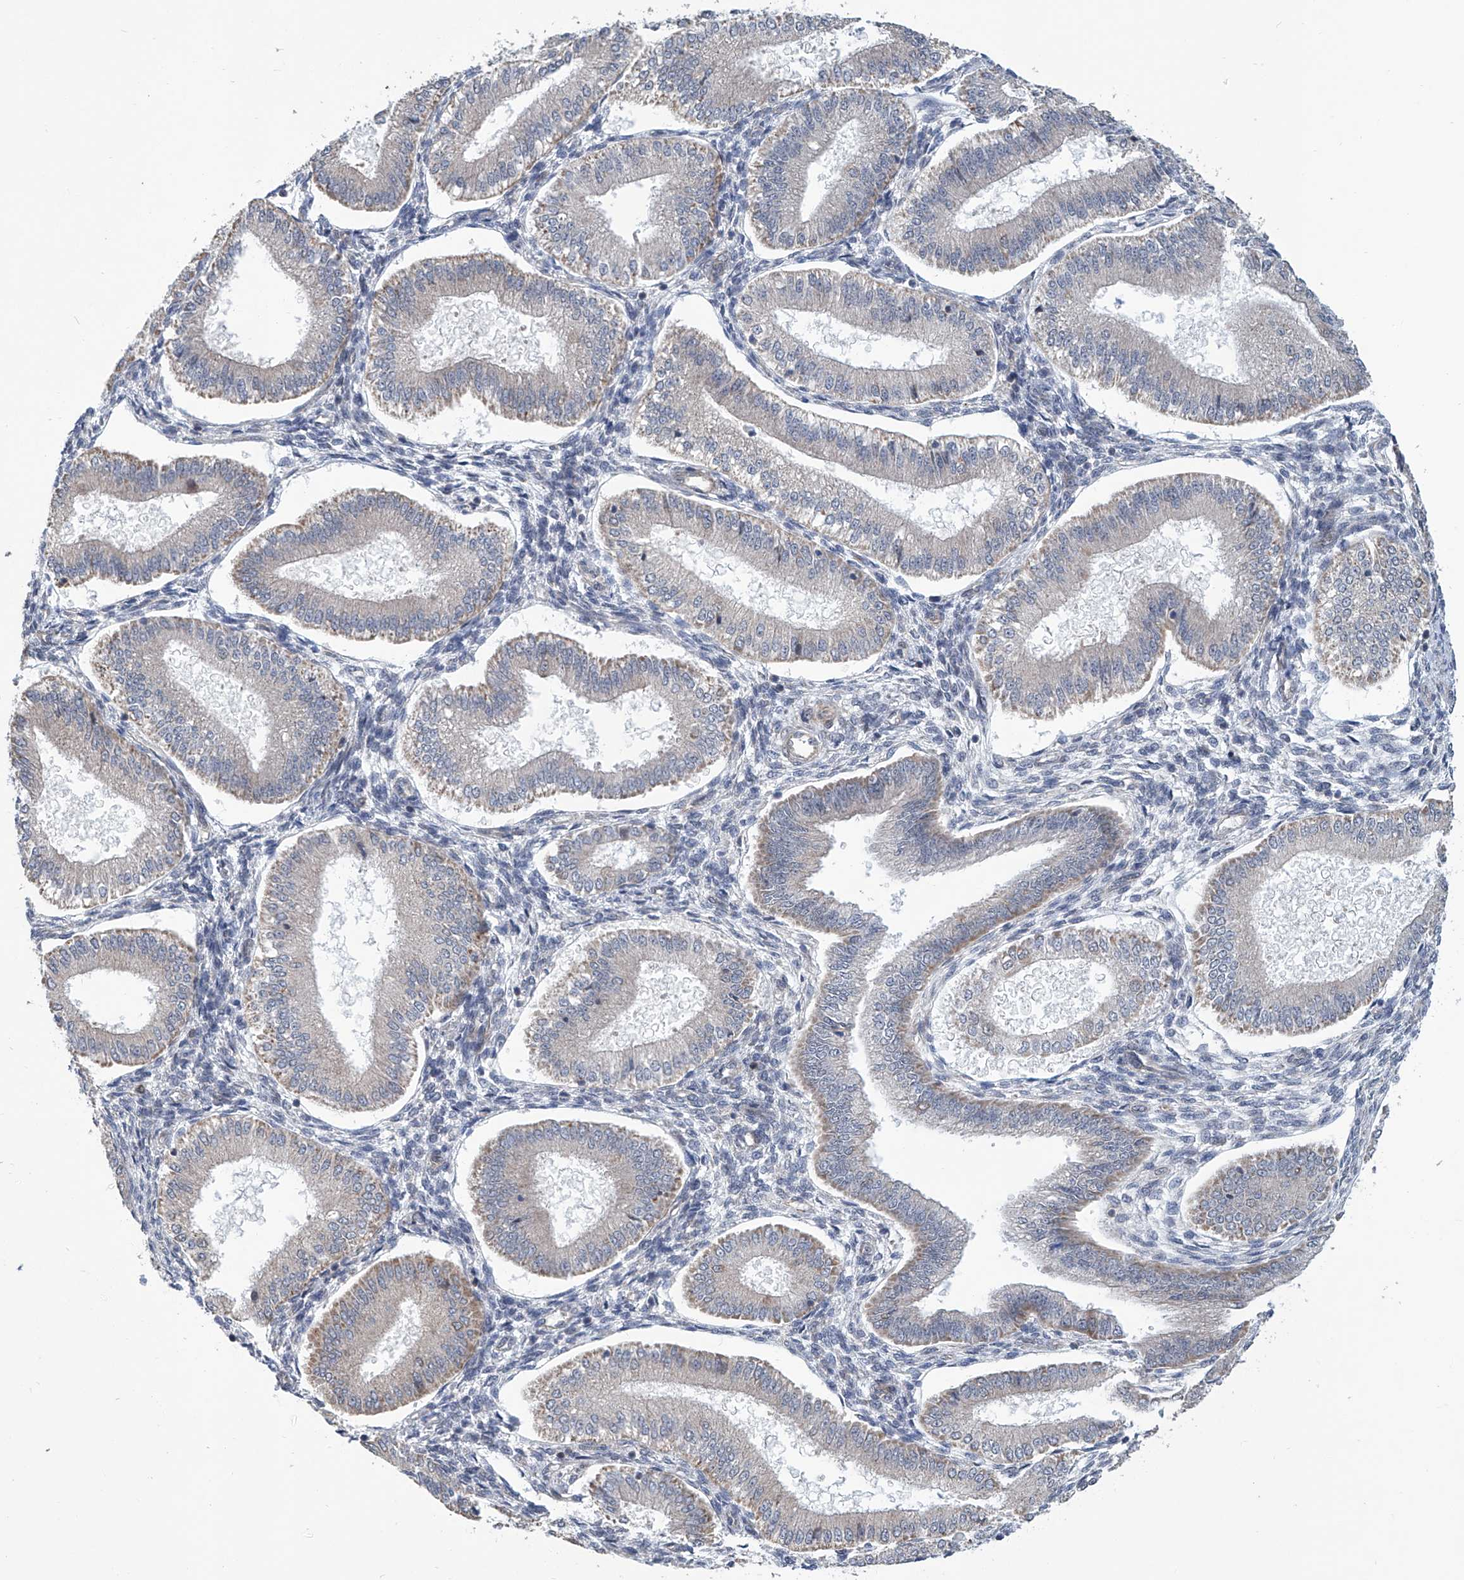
{"staining": {"intensity": "negative", "quantity": "none", "location": "none"}, "tissue": "endometrium", "cell_type": "Cells in endometrial stroma", "image_type": "normal", "snomed": [{"axis": "morphology", "description": "Normal tissue, NOS"}, {"axis": "topography", "description": "Endometrium"}], "caption": "Immunohistochemical staining of normal endometrium demonstrates no significant staining in cells in endometrial stroma. Nuclei are stained in blue.", "gene": "EIF2D", "patient": {"sex": "female", "age": 39}}